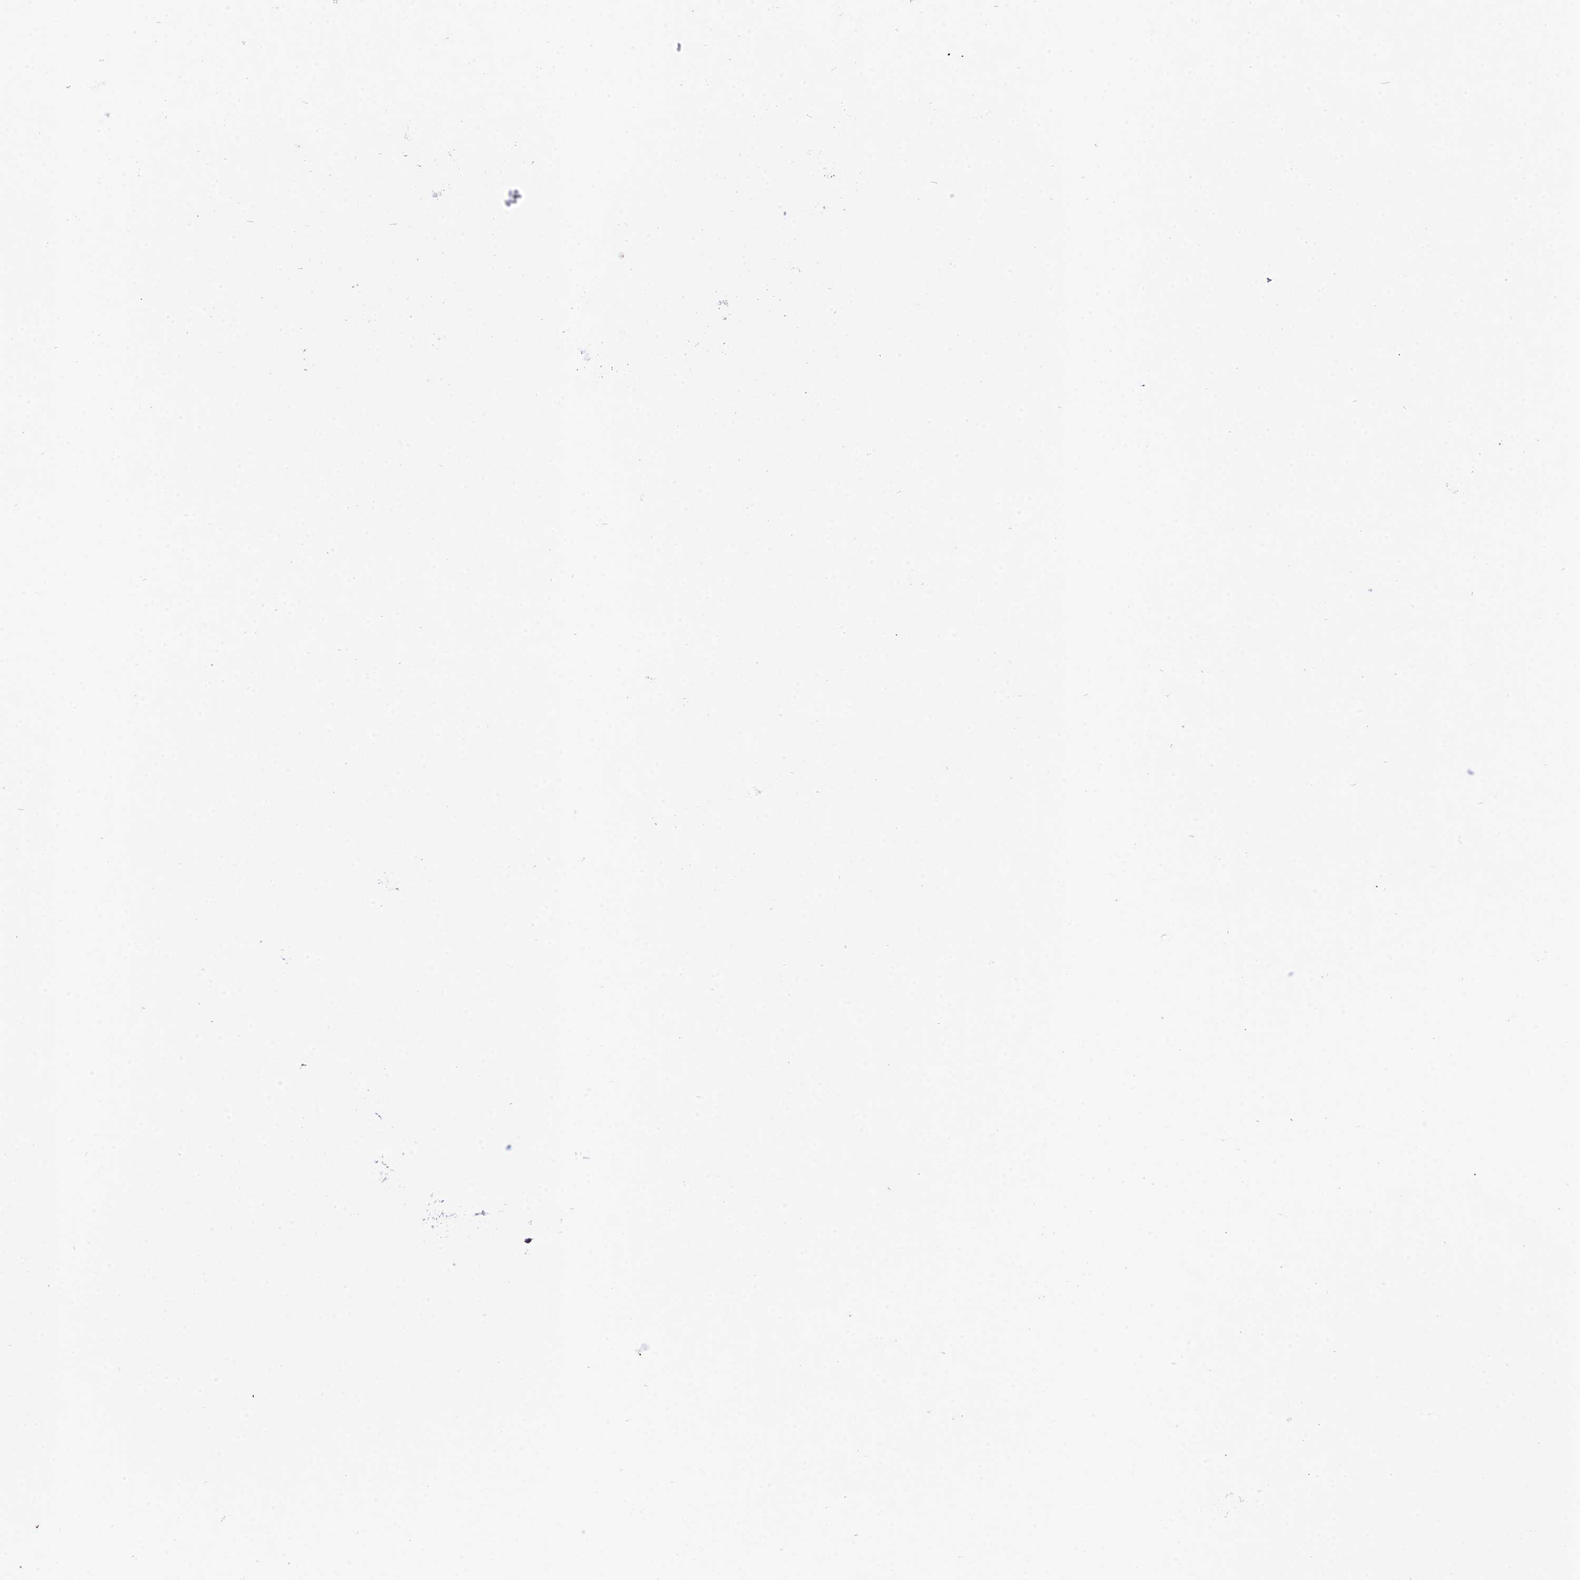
{"staining": {"intensity": "moderate", "quantity": "<25%", "location": "cytoplasmic/membranous"}, "tissue": "bone marrow", "cell_type": "Hematopoietic cells", "image_type": "normal", "snomed": [{"axis": "morphology", "description": "Normal tissue, NOS"}, {"axis": "topography", "description": "Bone marrow"}], "caption": "Protein expression analysis of normal human bone marrow reveals moderate cytoplasmic/membranous expression in about <25% of hematopoietic cells.", "gene": "GDF6", "patient": {"sex": "female", "age": 77}}